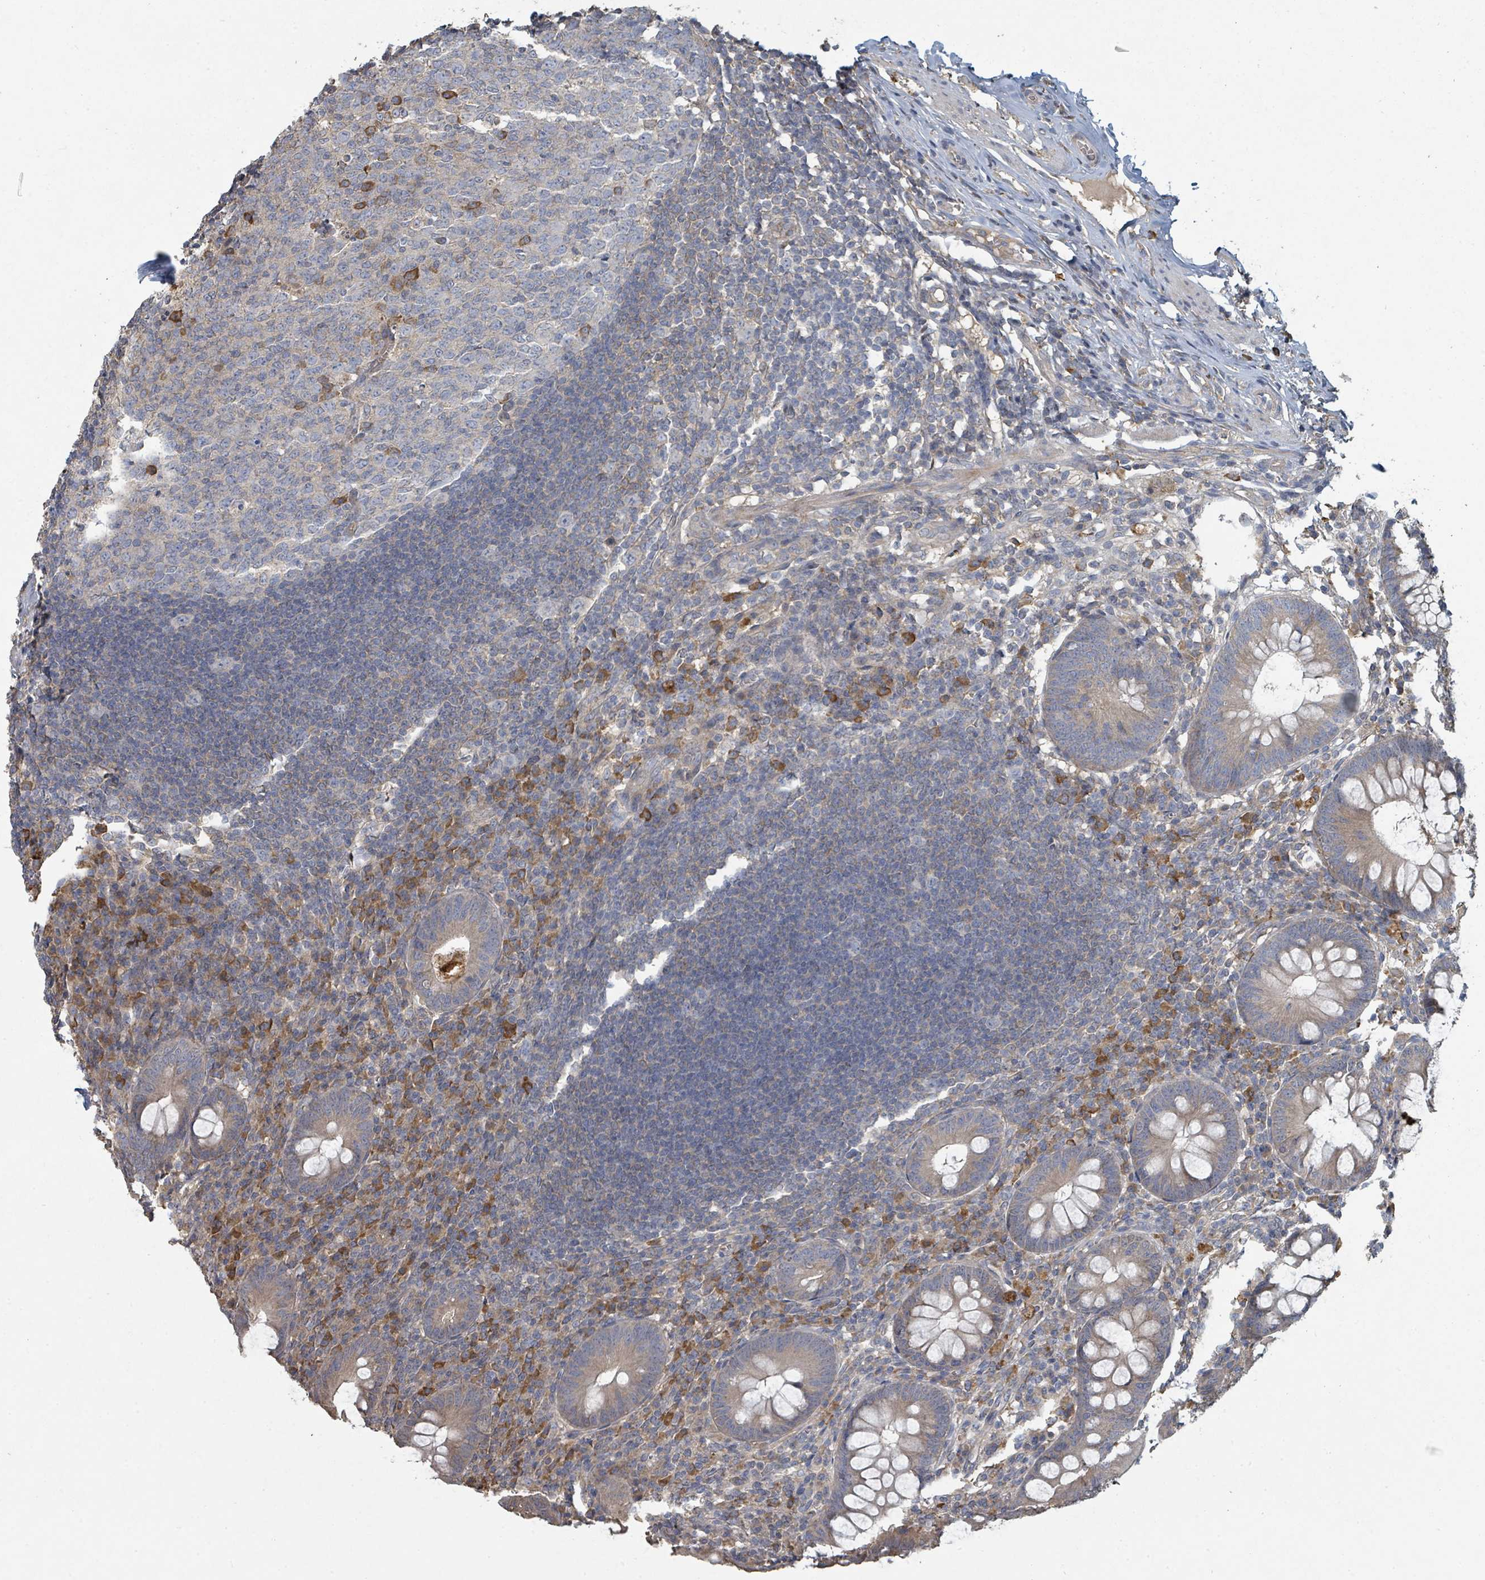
{"staining": {"intensity": "moderate", "quantity": "25%-75%", "location": "cytoplasmic/membranous"}, "tissue": "appendix", "cell_type": "Glandular cells", "image_type": "normal", "snomed": [{"axis": "morphology", "description": "Normal tissue, NOS"}, {"axis": "topography", "description": "Appendix"}], "caption": "The photomicrograph reveals a brown stain indicating the presence of a protein in the cytoplasmic/membranous of glandular cells in appendix. (brown staining indicates protein expression, while blue staining denotes nuclei).", "gene": "WDFY1", "patient": {"sex": "male", "age": 56}}